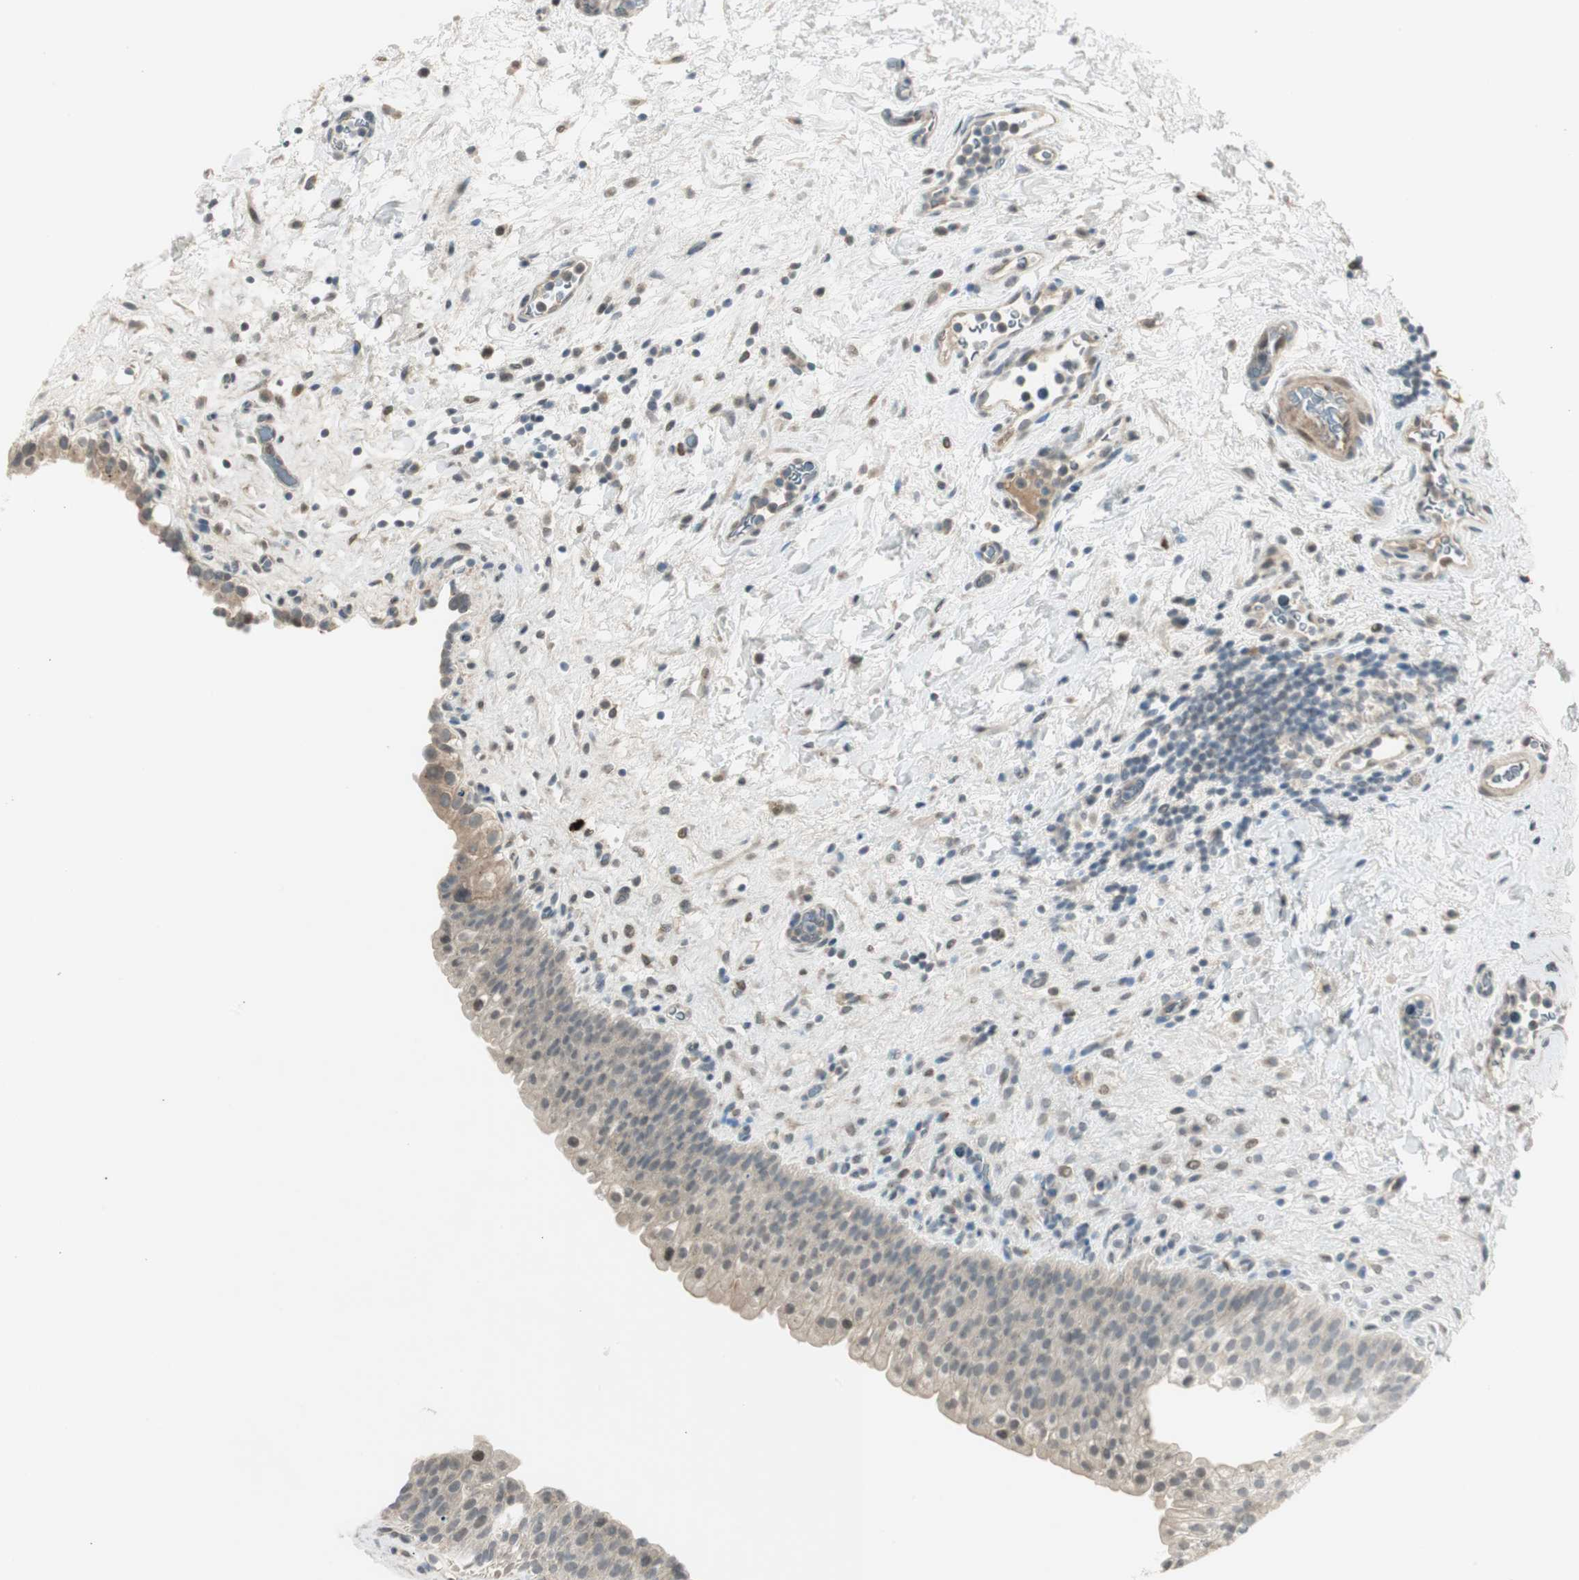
{"staining": {"intensity": "weak", "quantity": "<25%", "location": "cytoplasmic/membranous"}, "tissue": "urinary bladder", "cell_type": "Urothelial cells", "image_type": "normal", "snomed": [{"axis": "morphology", "description": "Normal tissue, NOS"}, {"axis": "topography", "description": "Urinary bladder"}], "caption": "The image exhibits no staining of urothelial cells in normal urinary bladder. (Stains: DAB (3,3'-diaminobenzidine) immunohistochemistry with hematoxylin counter stain, Microscopy: brightfield microscopy at high magnification).", "gene": "PCDHB15", "patient": {"sex": "female", "age": 64}}